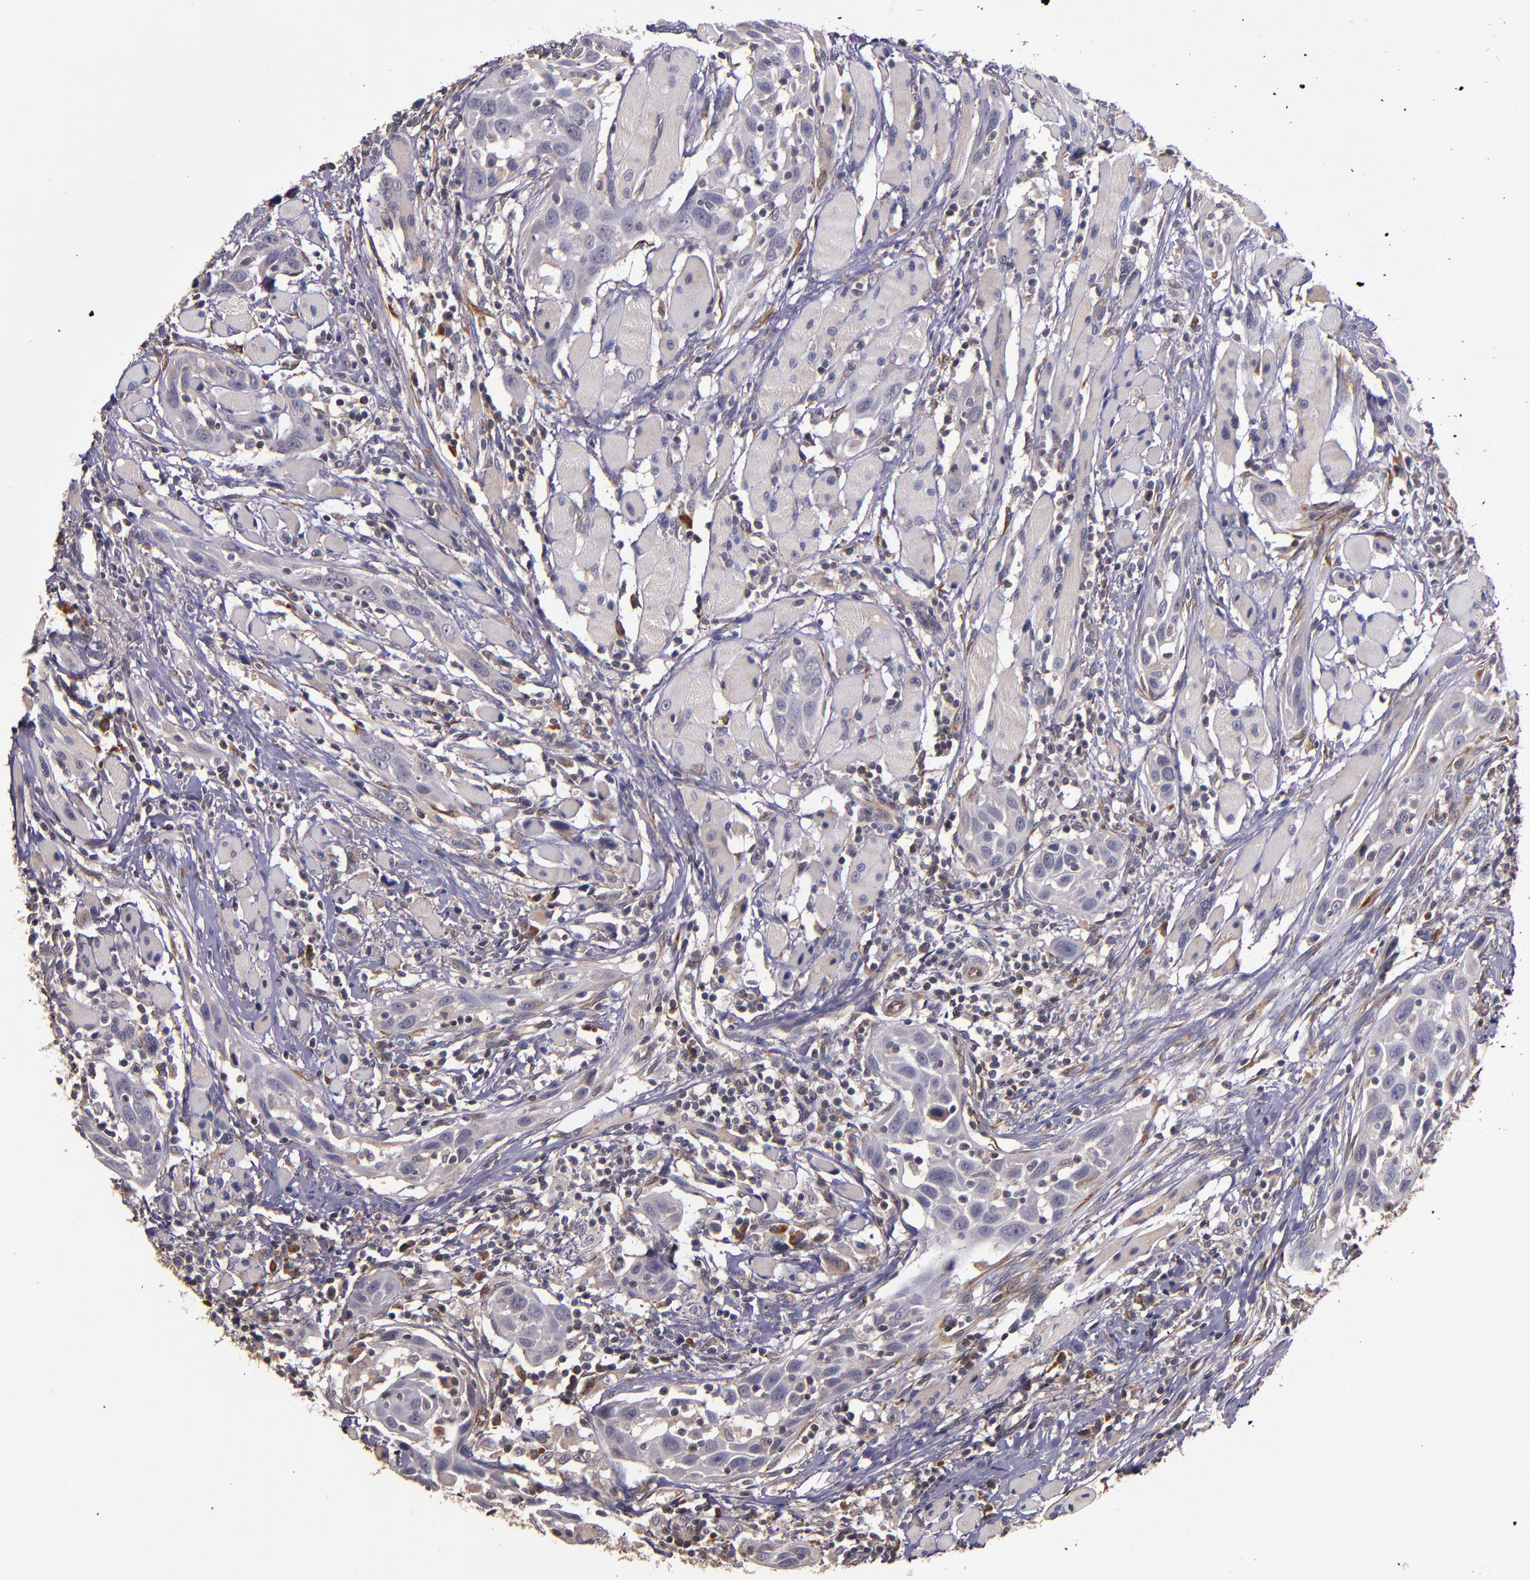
{"staining": {"intensity": "weak", "quantity": ">75%", "location": "cytoplasmic/membranous"}, "tissue": "head and neck cancer", "cell_type": "Tumor cells", "image_type": "cancer", "snomed": [{"axis": "morphology", "description": "Squamous cell carcinoma, NOS"}, {"axis": "topography", "description": "Oral tissue"}, {"axis": "topography", "description": "Head-Neck"}], "caption": "A brown stain labels weak cytoplasmic/membranous expression of a protein in head and neck cancer tumor cells.", "gene": "PRAF2", "patient": {"sex": "female", "age": 50}}